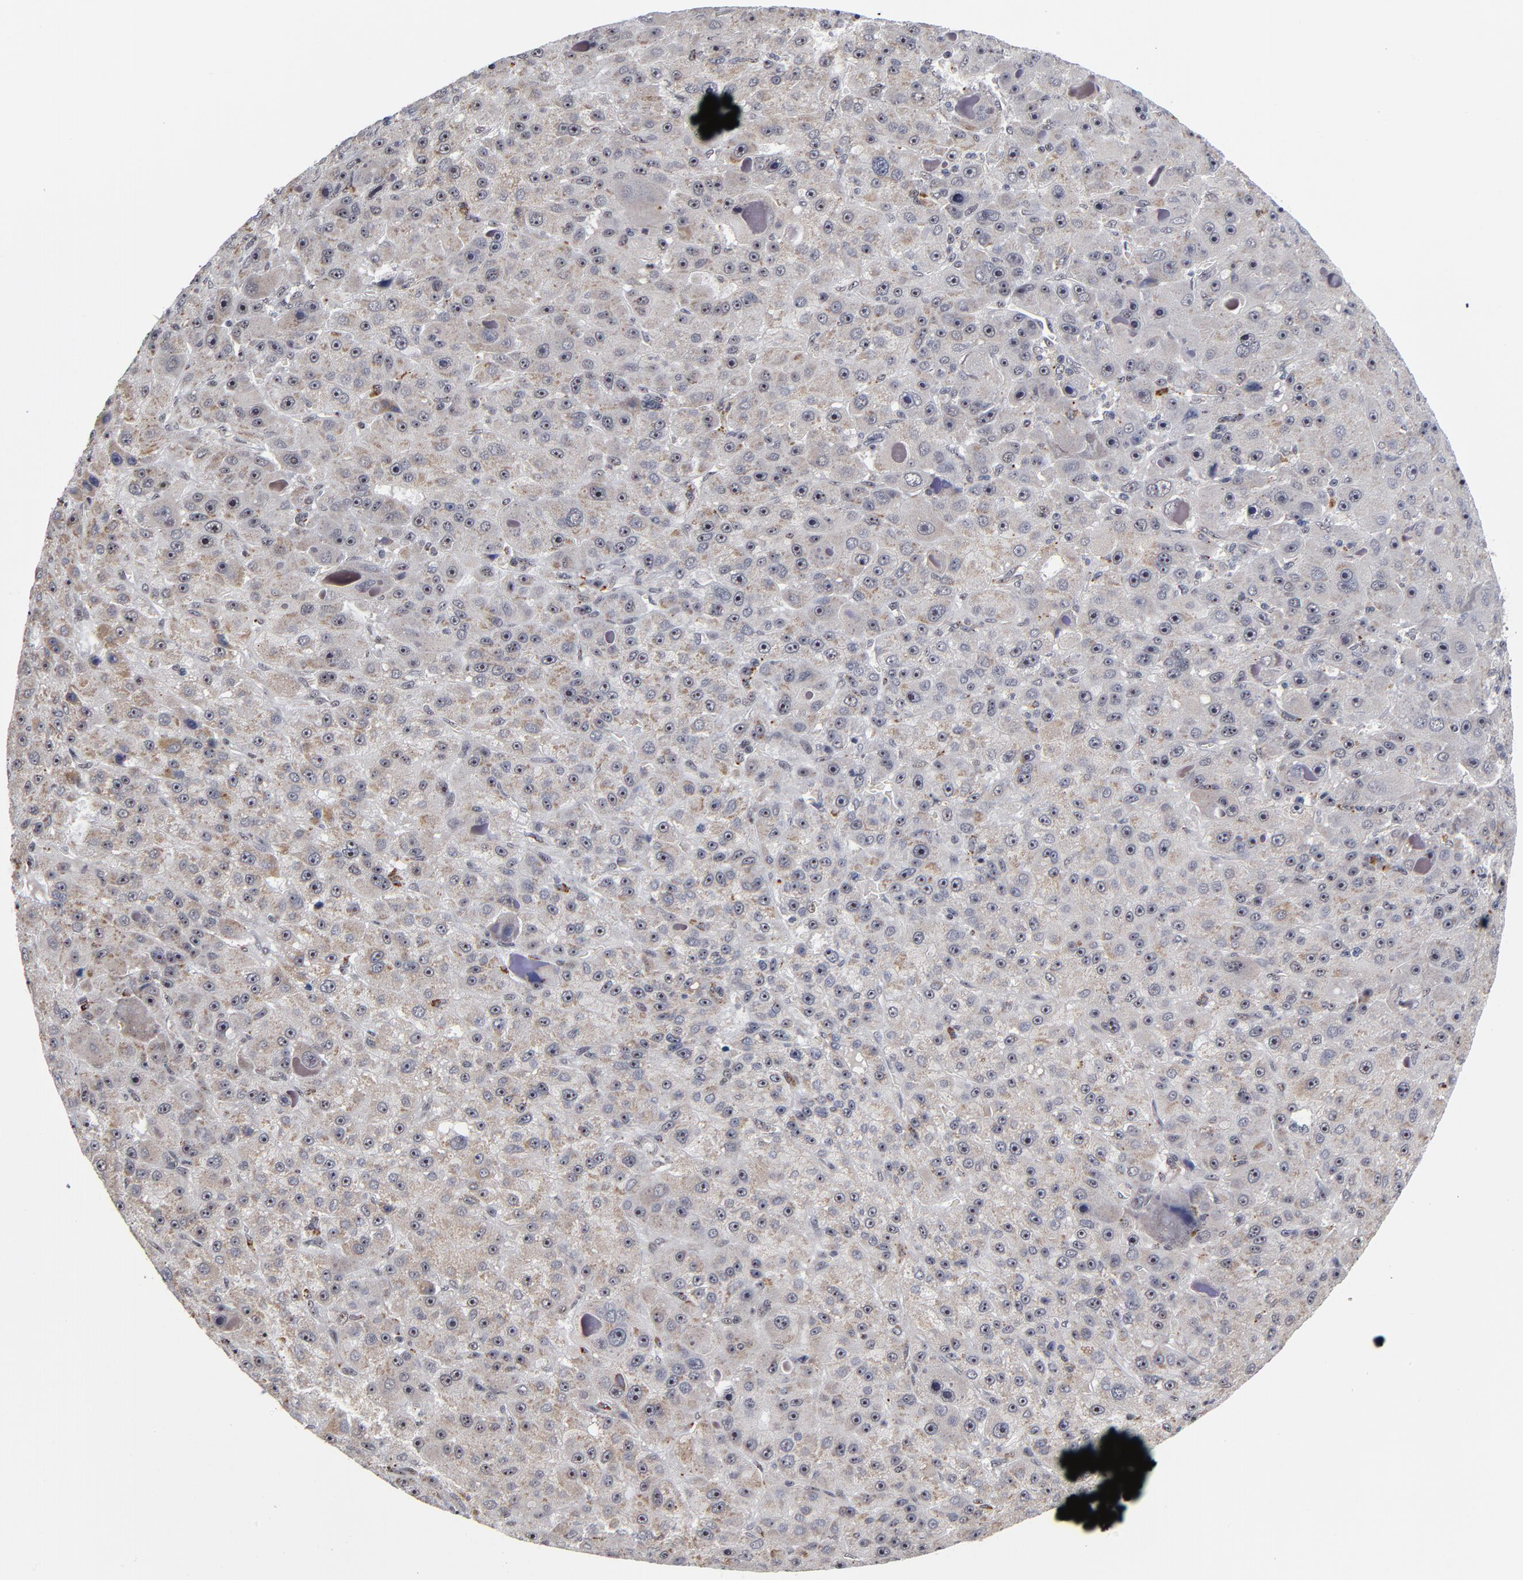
{"staining": {"intensity": "weak", "quantity": "25%-75%", "location": "cytoplasmic/membranous"}, "tissue": "liver cancer", "cell_type": "Tumor cells", "image_type": "cancer", "snomed": [{"axis": "morphology", "description": "Carcinoma, Hepatocellular, NOS"}, {"axis": "topography", "description": "Liver"}], "caption": "Brown immunohistochemical staining in liver hepatocellular carcinoma shows weak cytoplasmic/membranous expression in approximately 25%-75% of tumor cells. The protein of interest is shown in brown color, while the nuclei are stained blue.", "gene": "ZNF419", "patient": {"sex": "male", "age": 76}}